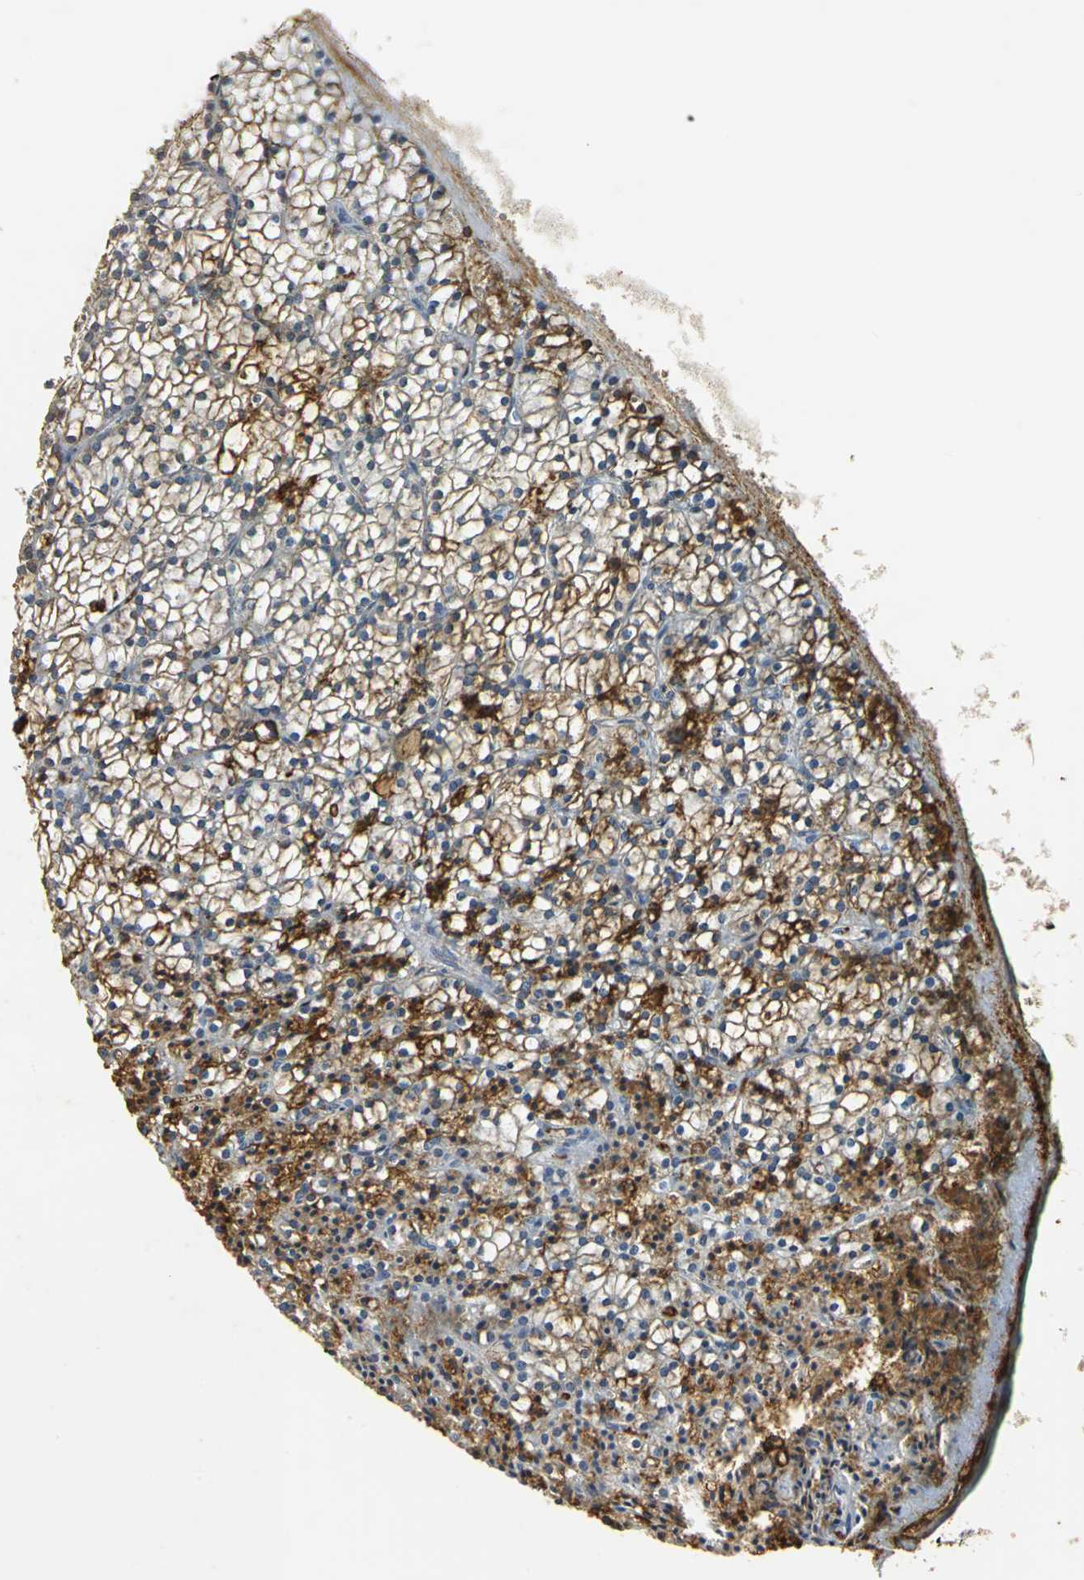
{"staining": {"intensity": "moderate", "quantity": "<25%", "location": "cytoplasmic/membranous"}, "tissue": "parathyroid gland", "cell_type": "Glandular cells", "image_type": "normal", "snomed": [{"axis": "morphology", "description": "Normal tissue, NOS"}, {"axis": "topography", "description": "Parathyroid gland"}], "caption": "Protein expression analysis of unremarkable parathyroid gland exhibits moderate cytoplasmic/membranous positivity in approximately <25% of glandular cells.", "gene": "ANXA4", "patient": {"sex": "female", "age": 63}}